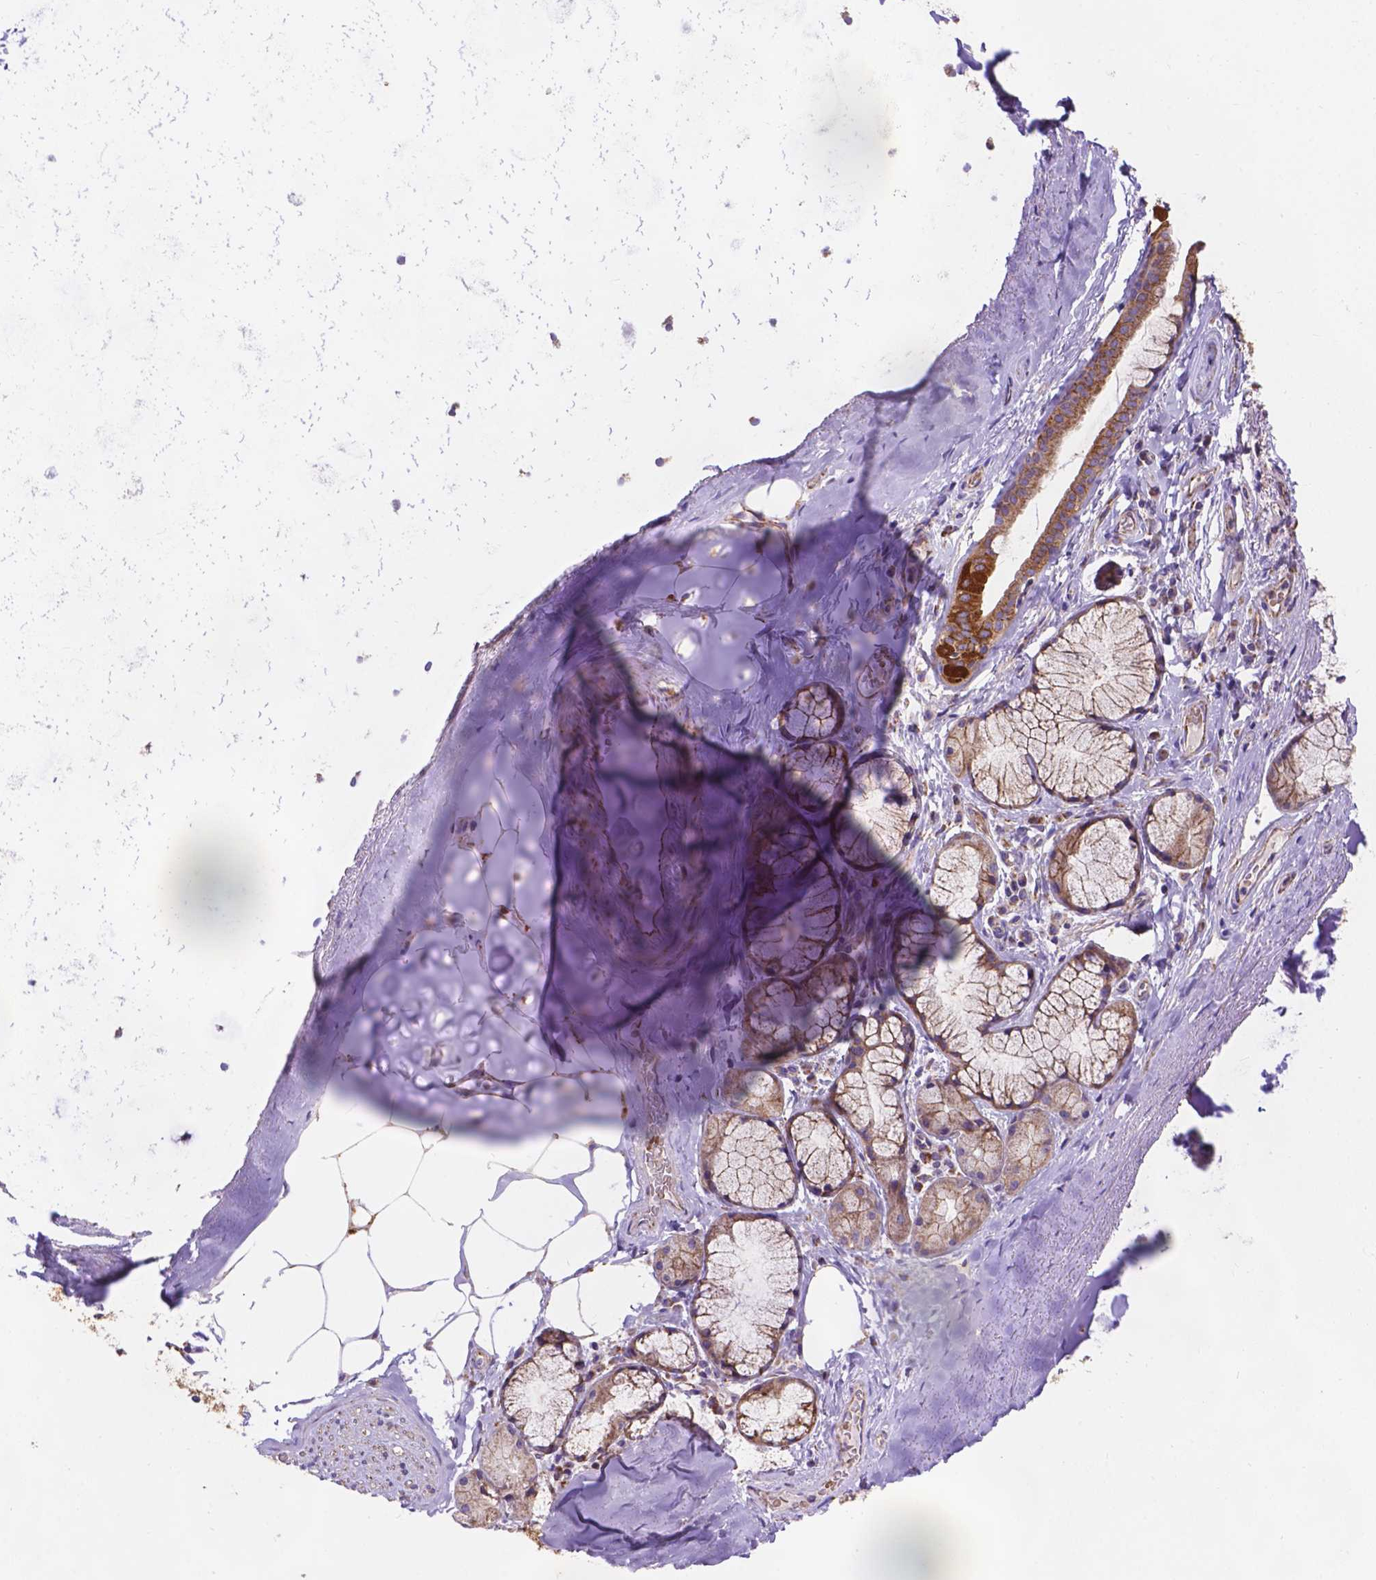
{"staining": {"intensity": "negative", "quantity": "none", "location": "none"}, "tissue": "adipose tissue", "cell_type": "Adipocytes", "image_type": "normal", "snomed": [{"axis": "morphology", "description": "Normal tissue, NOS"}, {"axis": "topography", "description": "Bronchus"}, {"axis": "topography", "description": "Lung"}], "caption": "Immunohistochemistry image of normal adipose tissue: adipose tissue stained with DAB (3,3'-diaminobenzidine) displays no significant protein staining in adipocytes.", "gene": "AK3", "patient": {"sex": "female", "age": 57}}